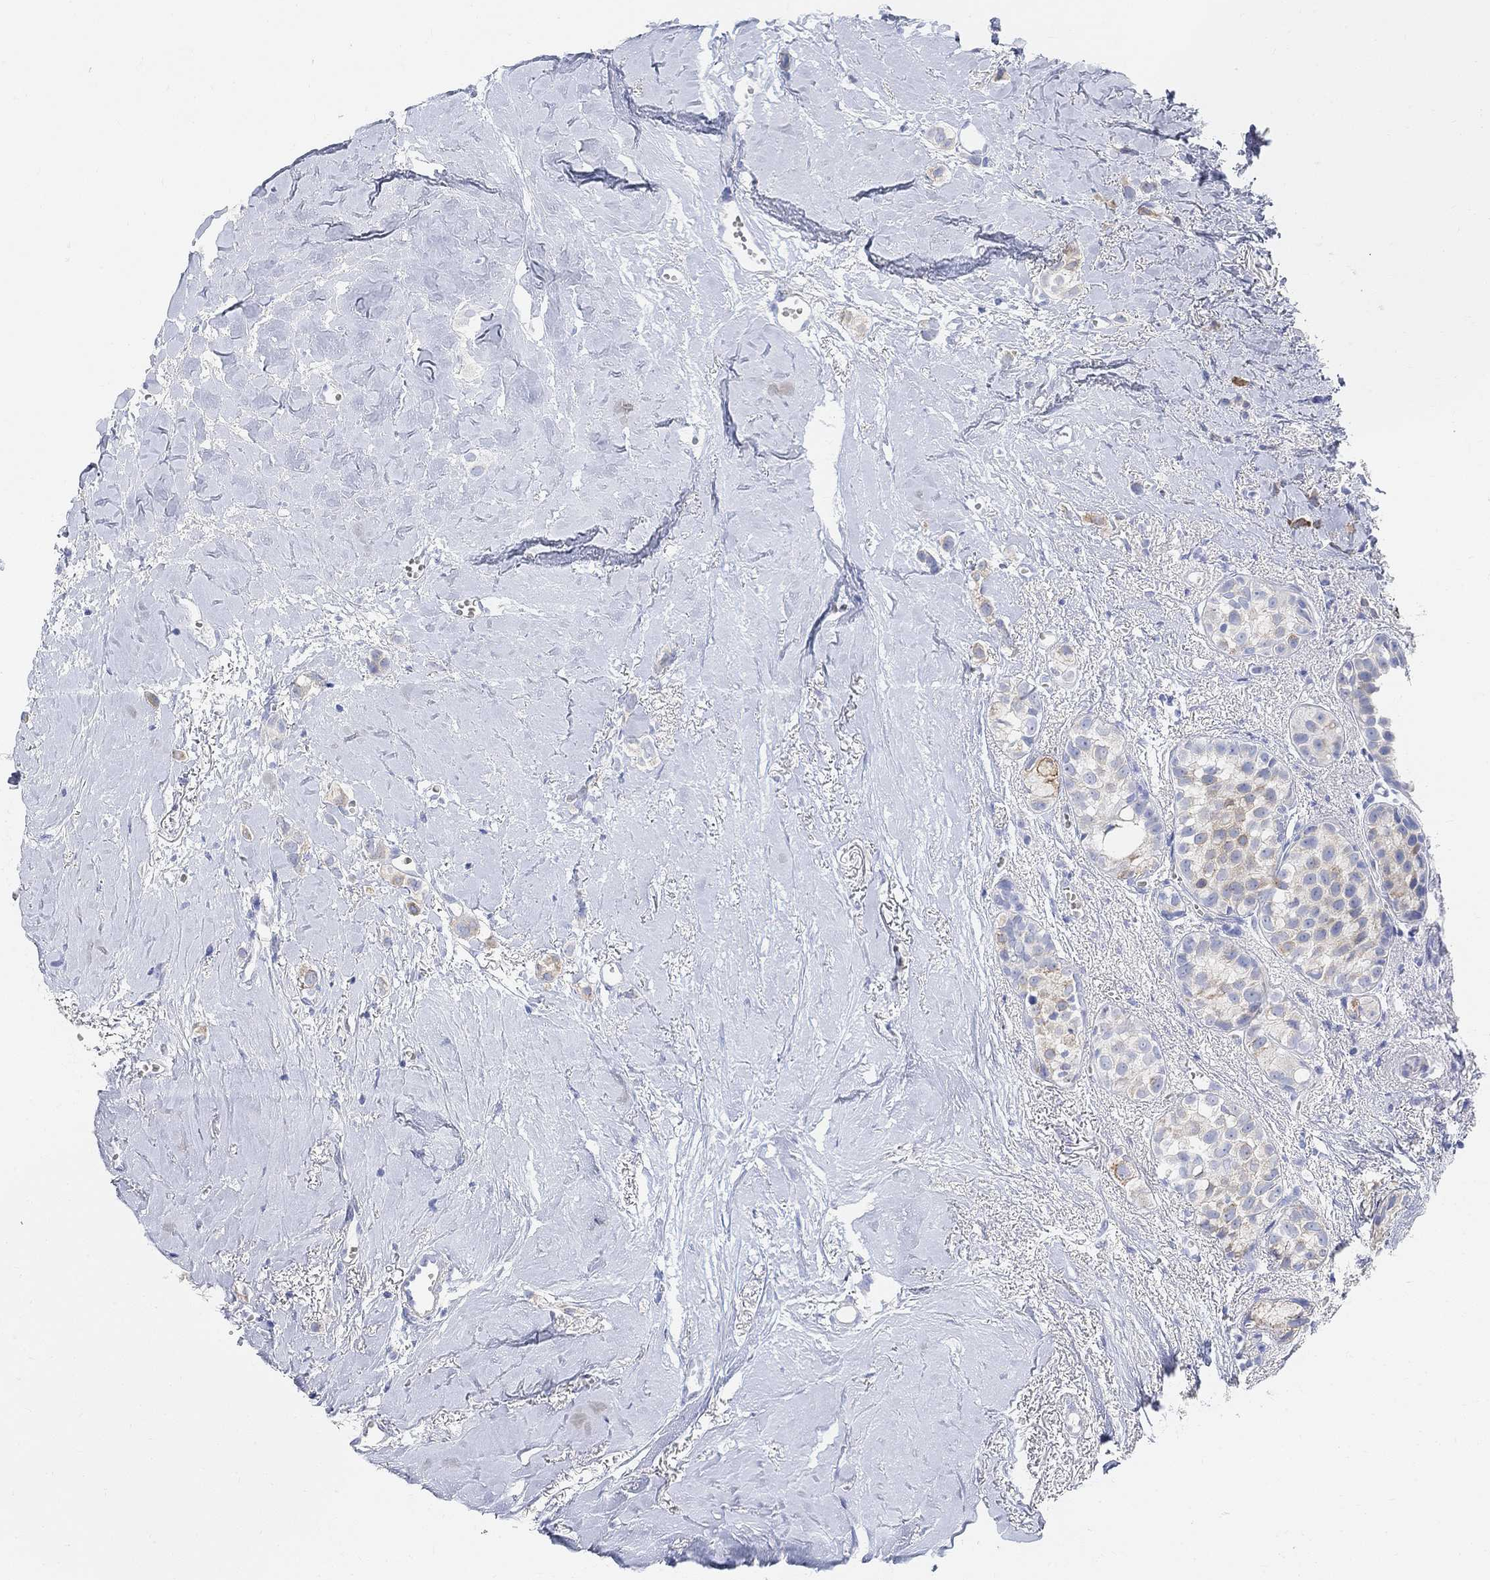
{"staining": {"intensity": "weak", "quantity": "<25%", "location": "cytoplasmic/membranous"}, "tissue": "breast cancer", "cell_type": "Tumor cells", "image_type": "cancer", "snomed": [{"axis": "morphology", "description": "Duct carcinoma"}, {"axis": "topography", "description": "Breast"}], "caption": "The image displays no staining of tumor cells in breast cancer (infiltrating ductal carcinoma).", "gene": "RETNLB", "patient": {"sex": "female", "age": 85}}